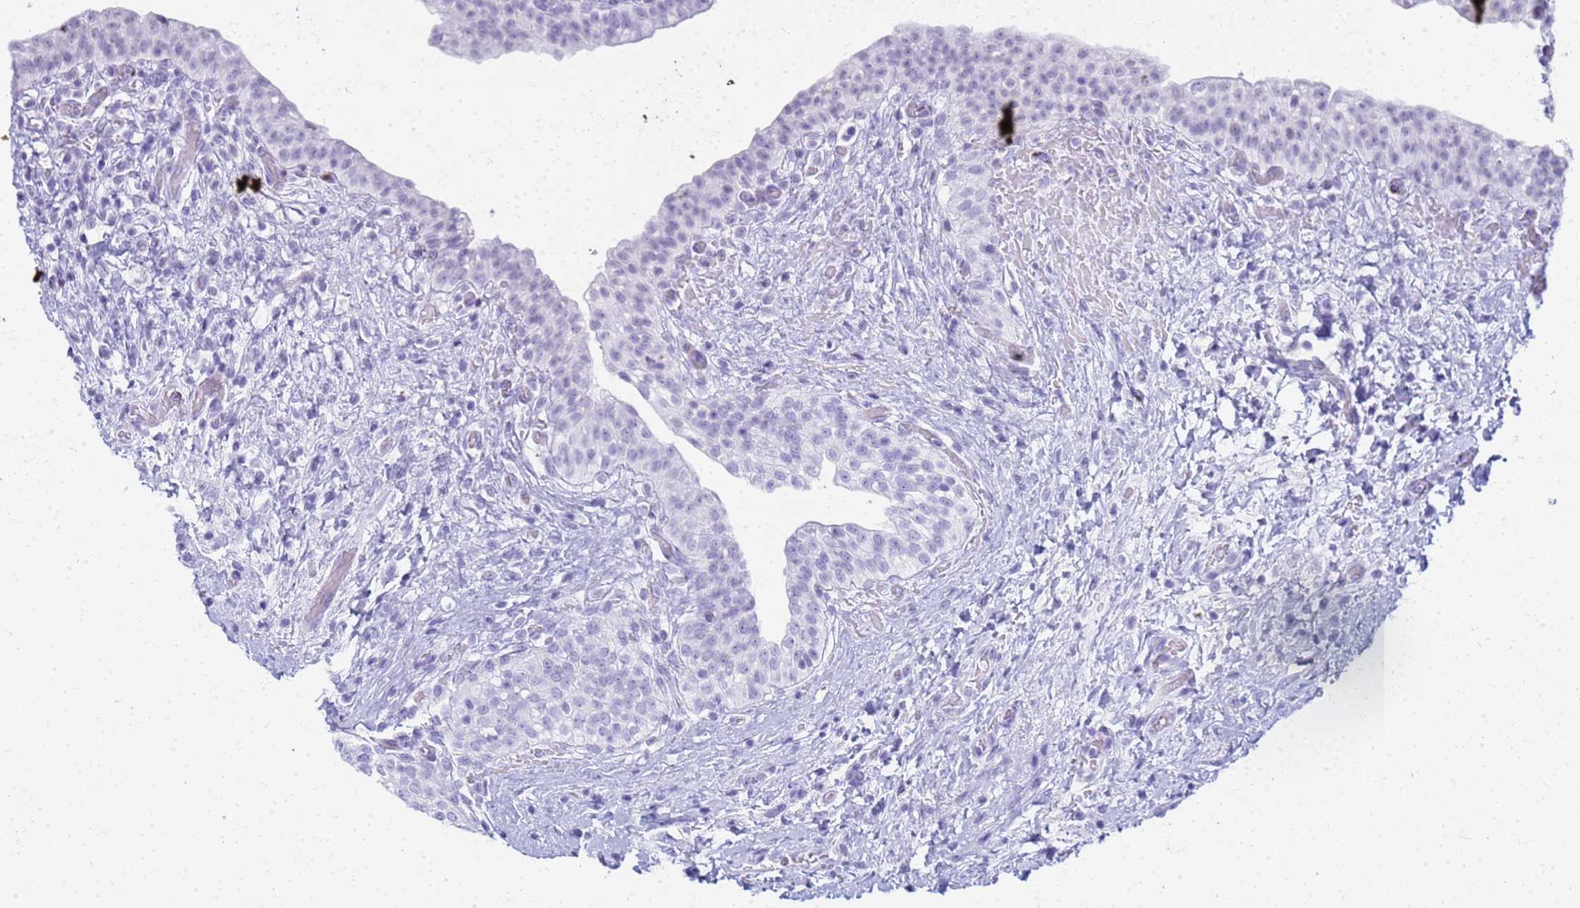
{"staining": {"intensity": "negative", "quantity": "none", "location": "none"}, "tissue": "urinary bladder", "cell_type": "Urothelial cells", "image_type": "normal", "snomed": [{"axis": "morphology", "description": "Normal tissue, NOS"}, {"axis": "topography", "description": "Urinary bladder"}], "caption": "The immunohistochemistry image has no significant positivity in urothelial cells of urinary bladder.", "gene": "SLC7A9", "patient": {"sex": "male", "age": 69}}